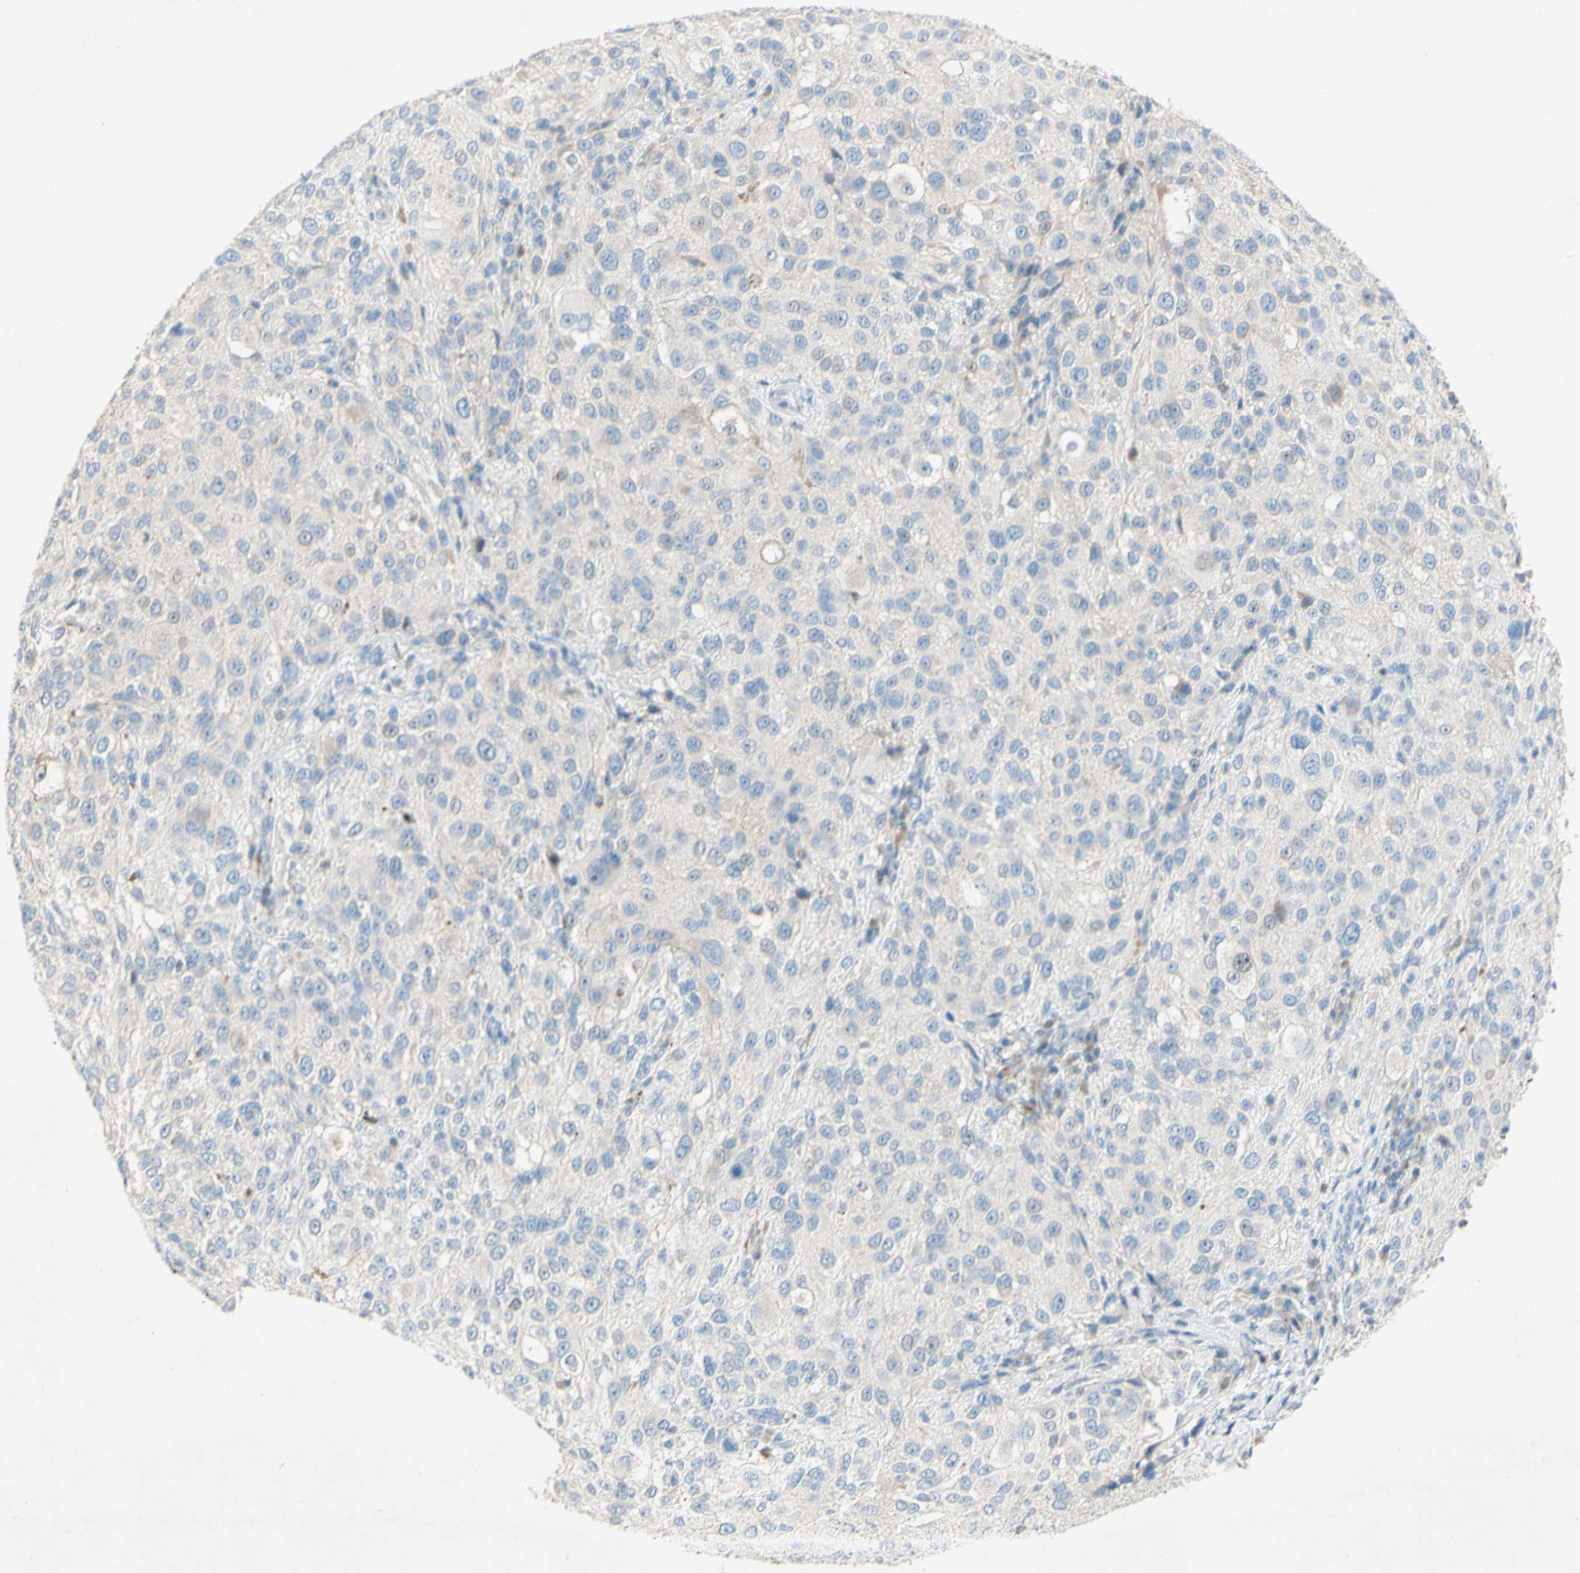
{"staining": {"intensity": "negative", "quantity": "none", "location": "none"}, "tissue": "melanoma", "cell_type": "Tumor cells", "image_type": "cancer", "snomed": [{"axis": "morphology", "description": "Necrosis, NOS"}, {"axis": "morphology", "description": "Malignant melanoma, NOS"}, {"axis": "topography", "description": "Skin"}], "caption": "The immunohistochemistry (IHC) image has no significant staining in tumor cells of melanoma tissue.", "gene": "ACADL", "patient": {"sex": "female", "age": 87}}